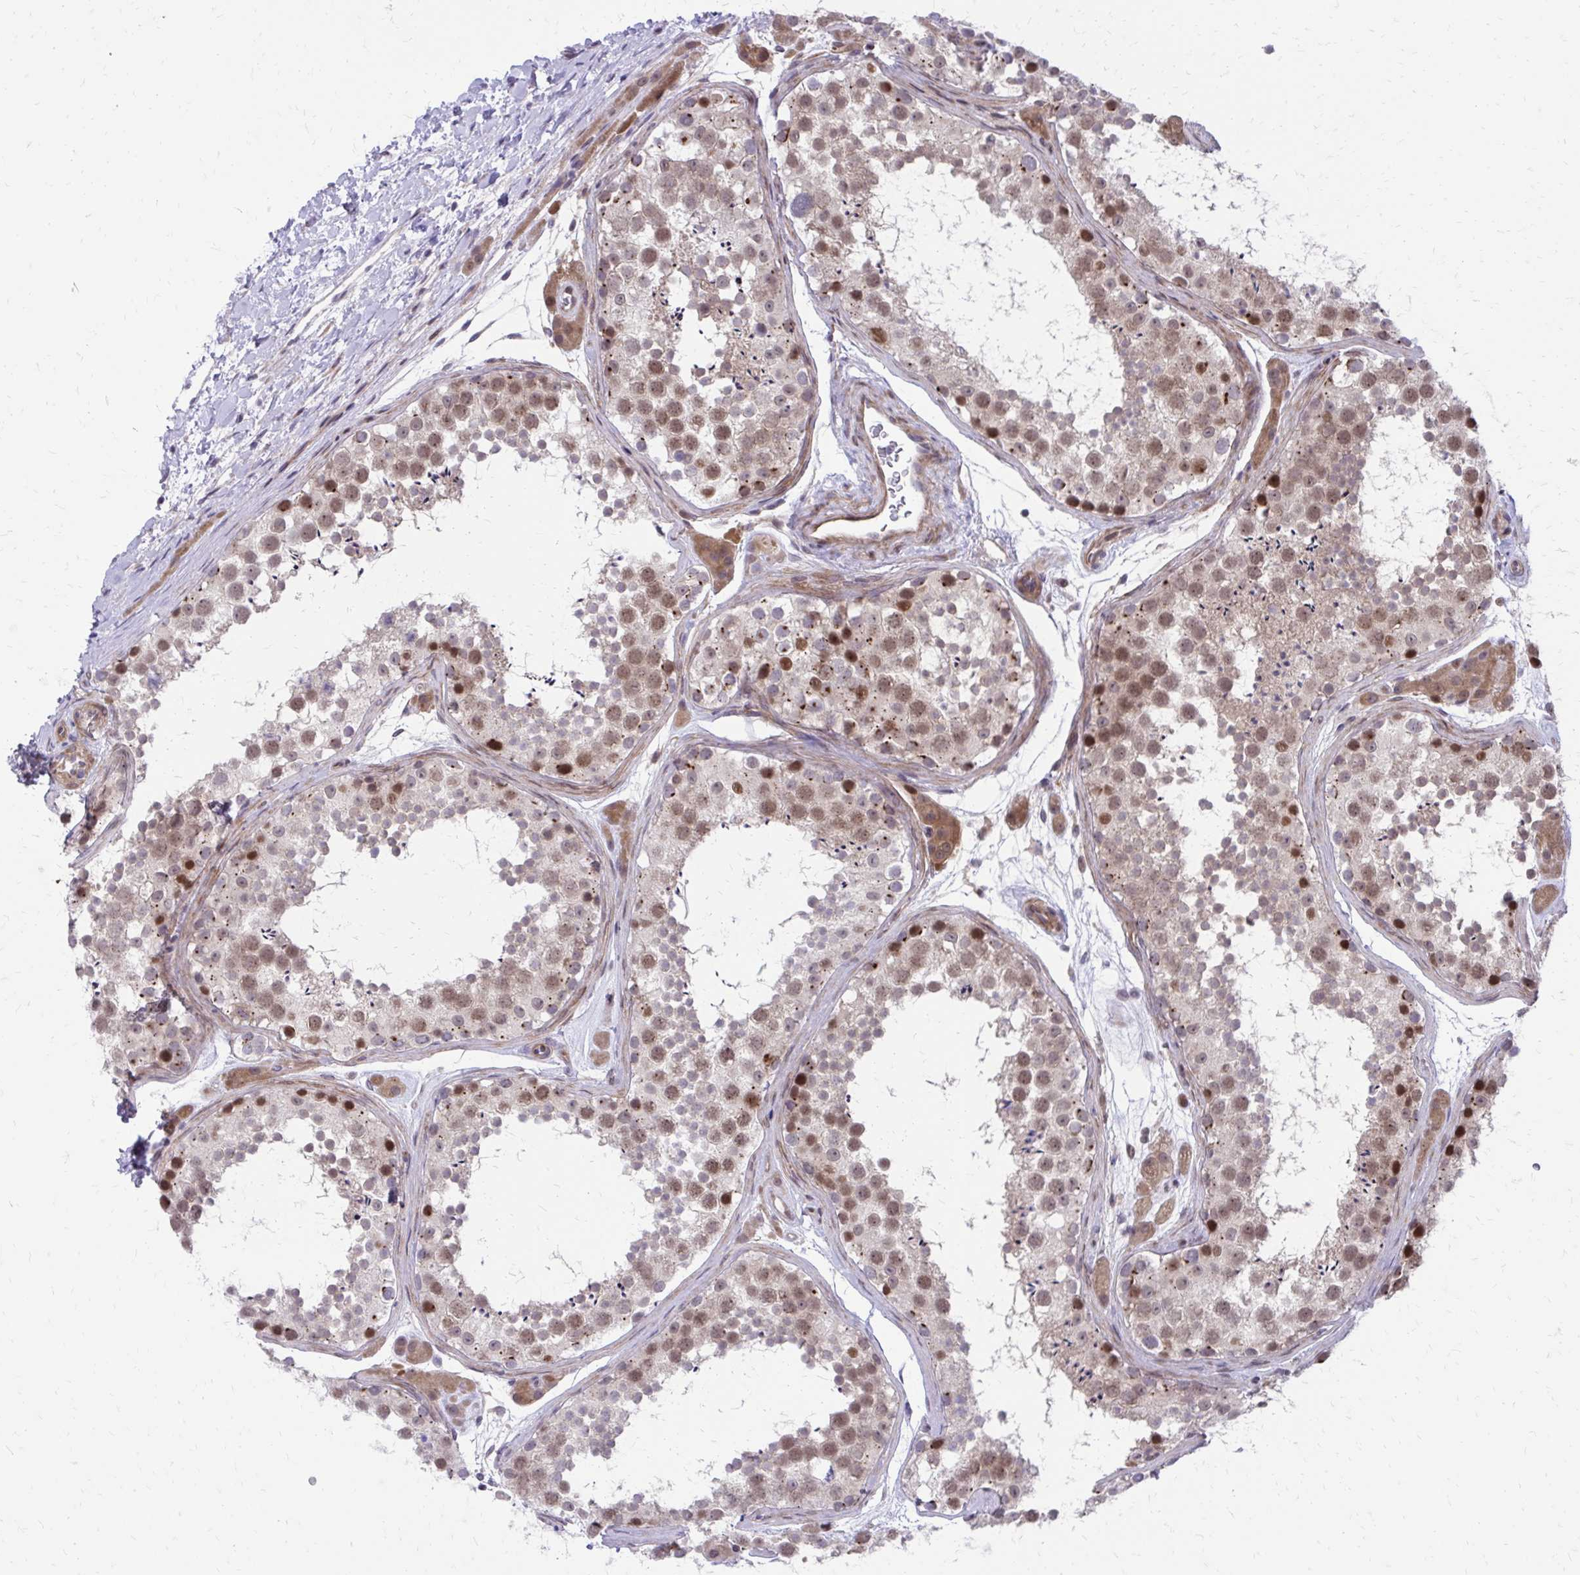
{"staining": {"intensity": "moderate", "quantity": "25%-75%", "location": "nuclear"}, "tissue": "testis", "cell_type": "Cells in seminiferous ducts", "image_type": "normal", "snomed": [{"axis": "morphology", "description": "Normal tissue, NOS"}, {"axis": "topography", "description": "Testis"}], "caption": "High-magnification brightfield microscopy of unremarkable testis stained with DAB (3,3'-diaminobenzidine) (brown) and counterstained with hematoxylin (blue). cells in seminiferous ducts exhibit moderate nuclear expression is present in approximately25%-75% of cells.", "gene": "ANKRD30B", "patient": {"sex": "male", "age": 41}}